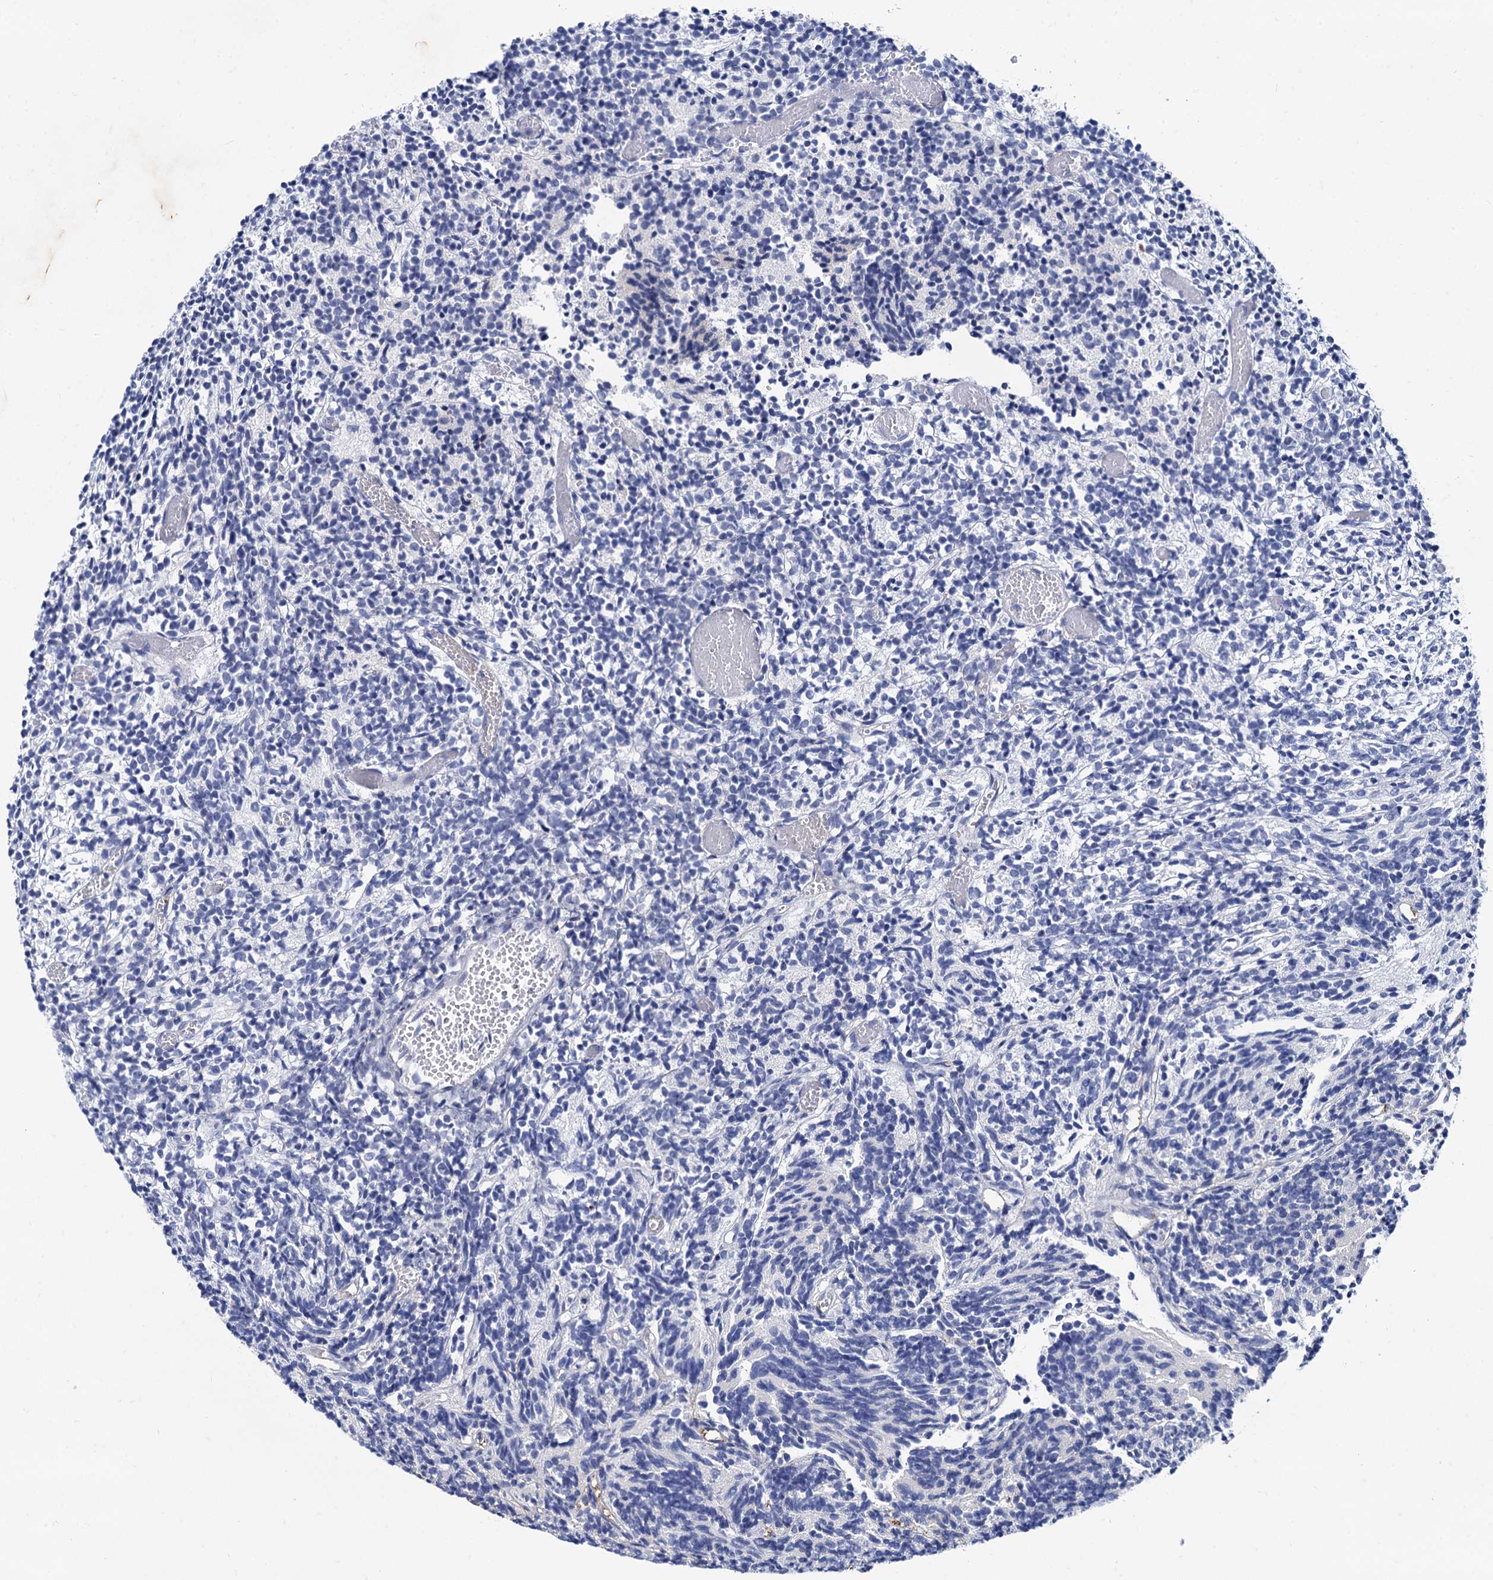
{"staining": {"intensity": "negative", "quantity": "none", "location": "none"}, "tissue": "glioma", "cell_type": "Tumor cells", "image_type": "cancer", "snomed": [{"axis": "morphology", "description": "Glioma, malignant, Low grade"}, {"axis": "topography", "description": "Brain"}], "caption": "There is no significant expression in tumor cells of glioma.", "gene": "TMEM72", "patient": {"sex": "female", "age": 1}}